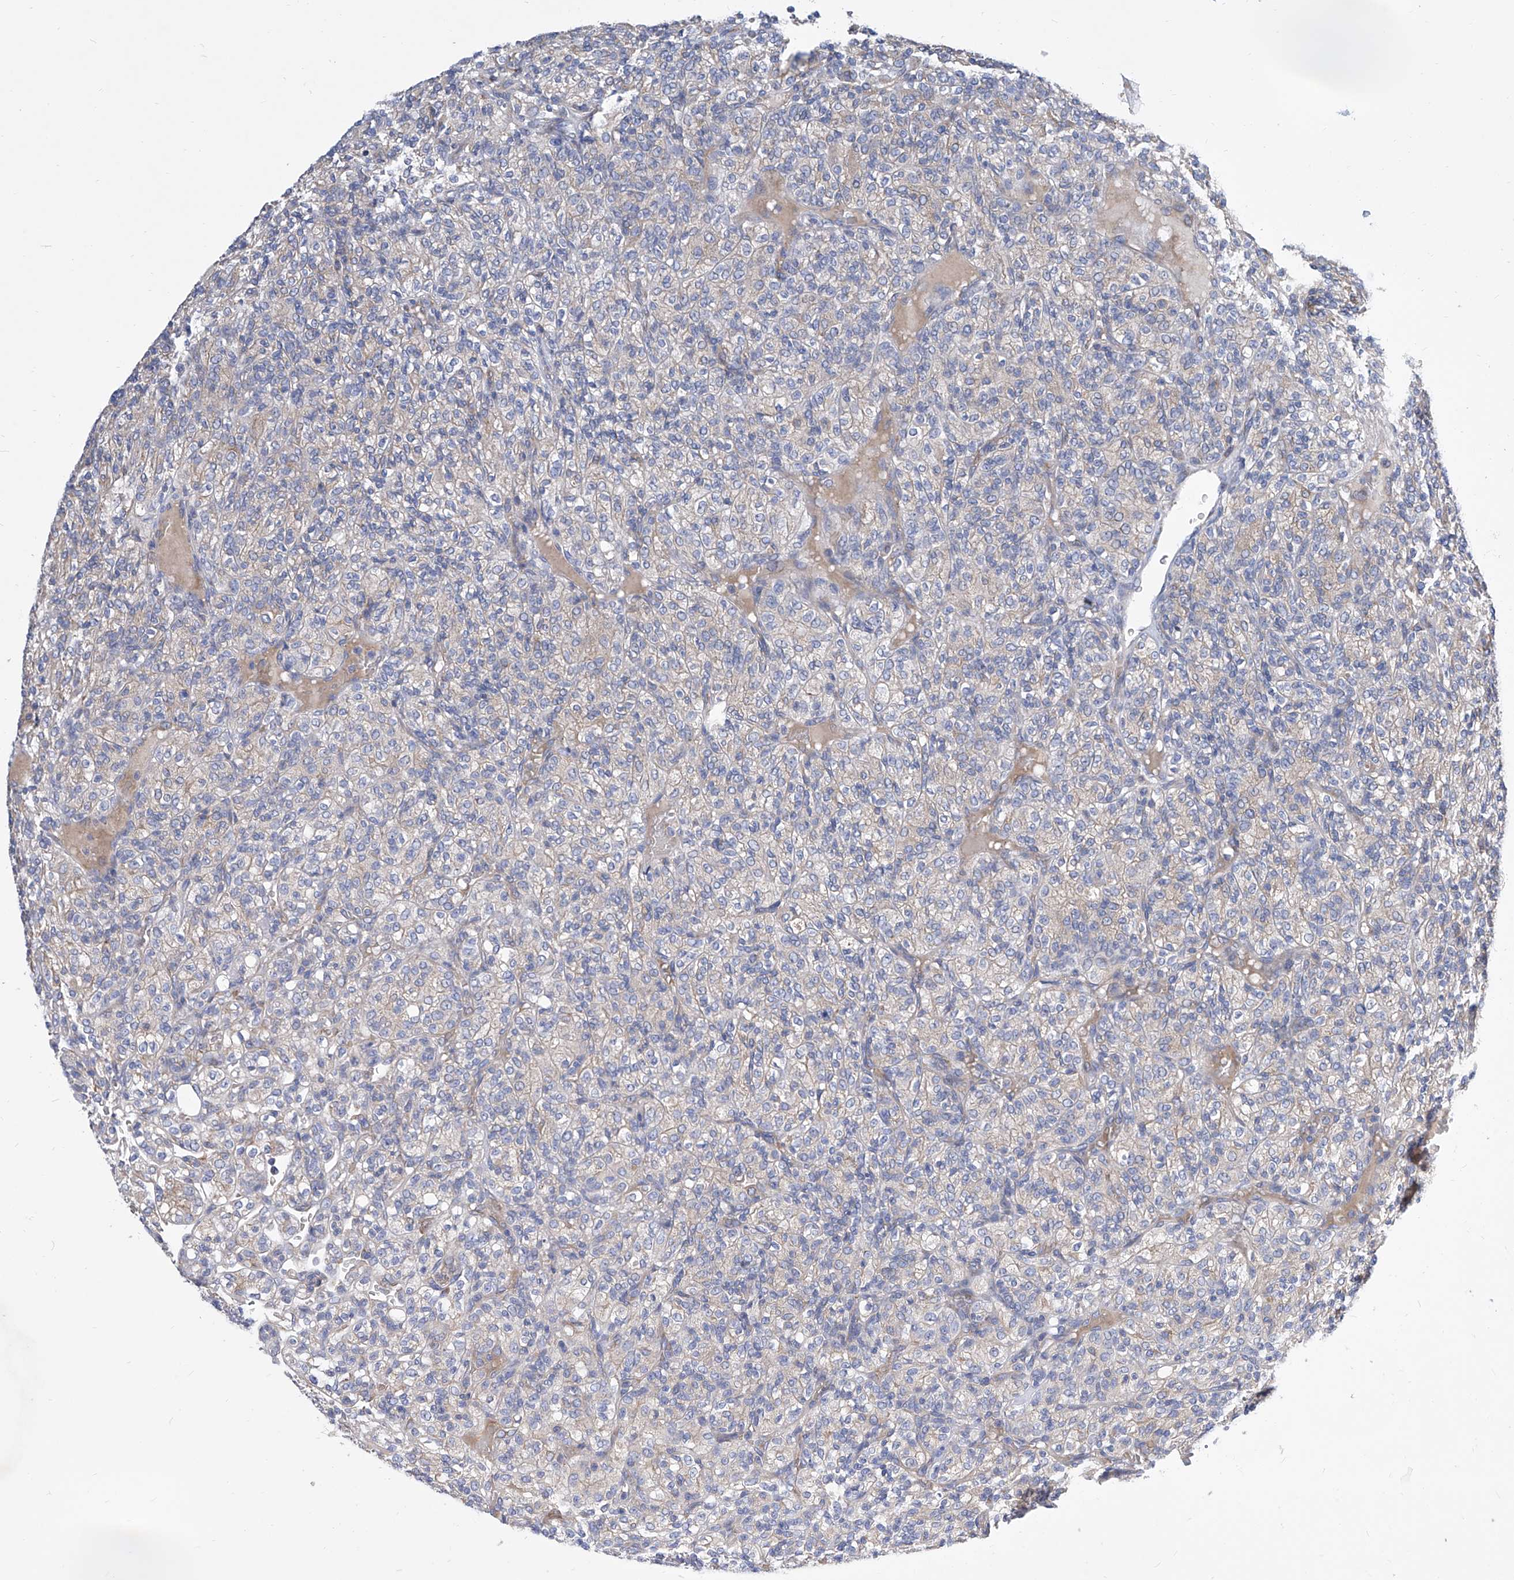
{"staining": {"intensity": "negative", "quantity": "none", "location": "none"}, "tissue": "renal cancer", "cell_type": "Tumor cells", "image_type": "cancer", "snomed": [{"axis": "morphology", "description": "Adenocarcinoma, NOS"}, {"axis": "topography", "description": "Kidney"}], "caption": "A photomicrograph of adenocarcinoma (renal) stained for a protein displays no brown staining in tumor cells.", "gene": "TJAP1", "patient": {"sex": "male", "age": 77}}